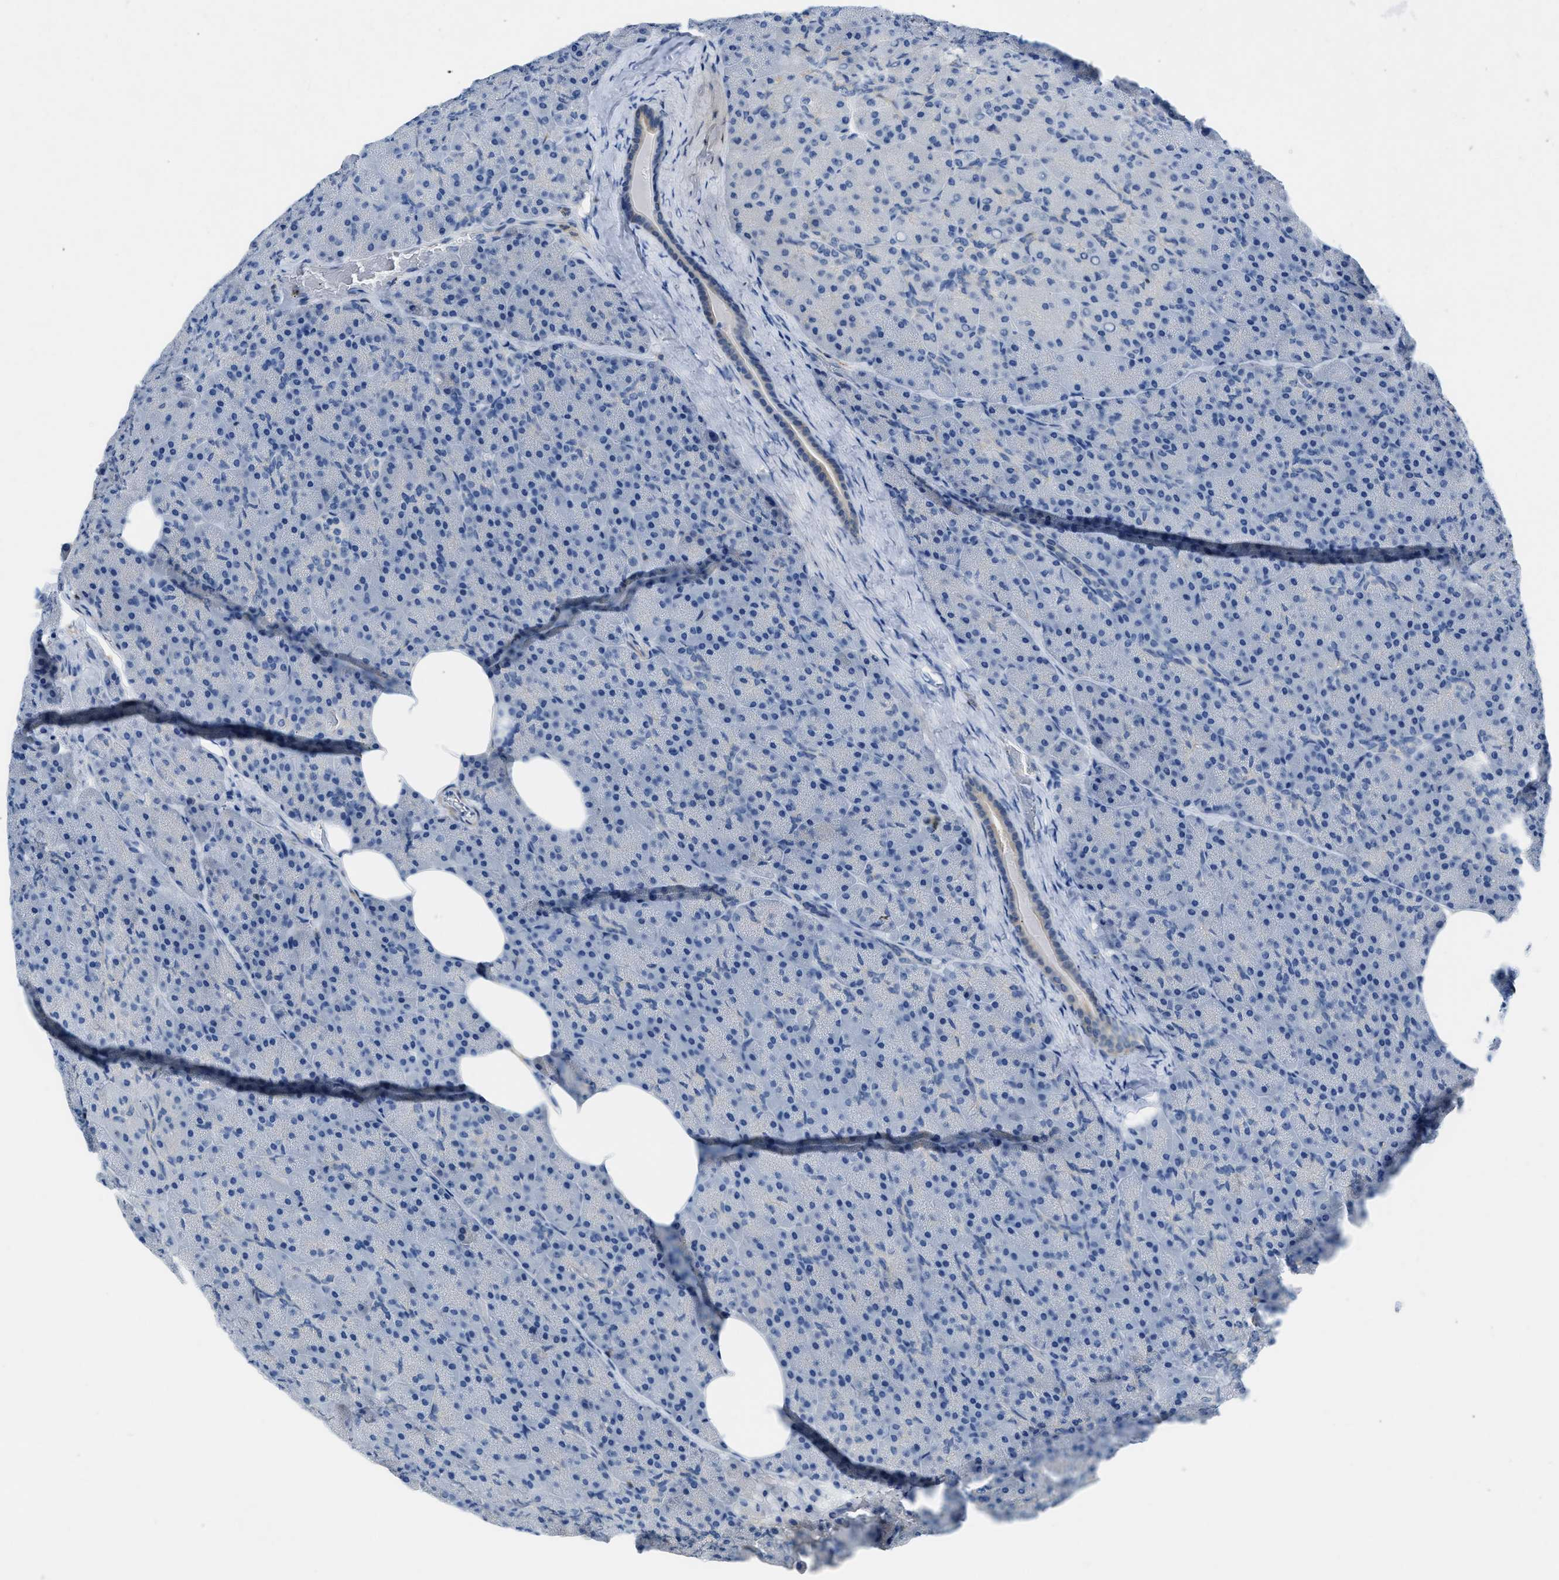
{"staining": {"intensity": "negative", "quantity": "none", "location": "none"}, "tissue": "pancreas", "cell_type": "Exocrine glandular cells", "image_type": "normal", "snomed": [{"axis": "morphology", "description": "Normal tissue, NOS"}, {"axis": "topography", "description": "Pancreas"}], "caption": "IHC of unremarkable human pancreas reveals no expression in exocrine glandular cells.", "gene": "SPEG", "patient": {"sex": "female", "age": 35}}